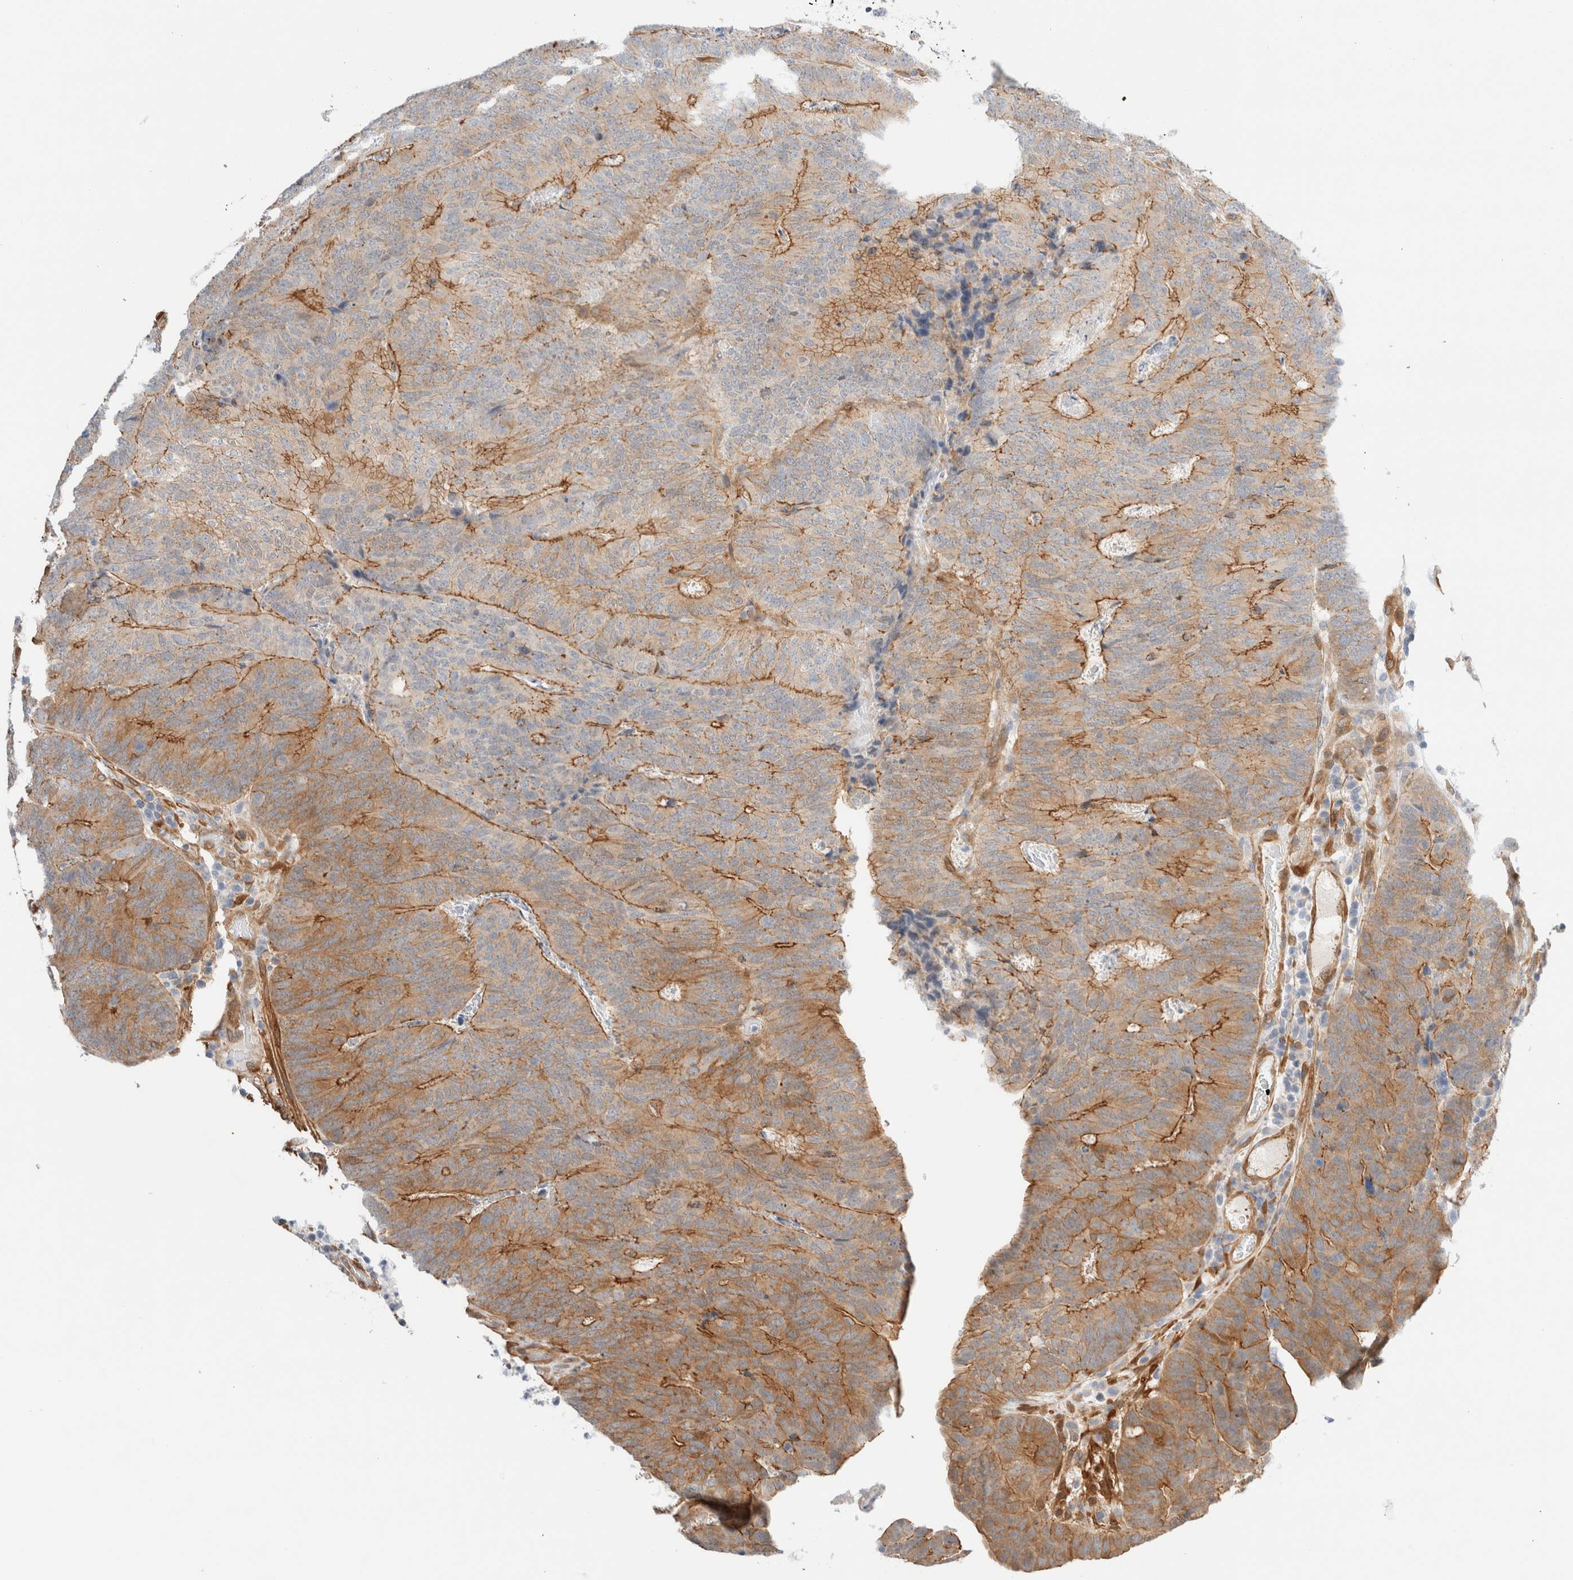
{"staining": {"intensity": "moderate", "quantity": ">75%", "location": "cytoplasmic/membranous"}, "tissue": "colorectal cancer", "cell_type": "Tumor cells", "image_type": "cancer", "snomed": [{"axis": "morphology", "description": "Adenocarcinoma, NOS"}, {"axis": "topography", "description": "Colon"}], "caption": "About >75% of tumor cells in human adenocarcinoma (colorectal) demonstrate moderate cytoplasmic/membranous protein expression as visualized by brown immunohistochemical staining.", "gene": "LMCD1", "patient": {"sex": "female", "age": 67}}